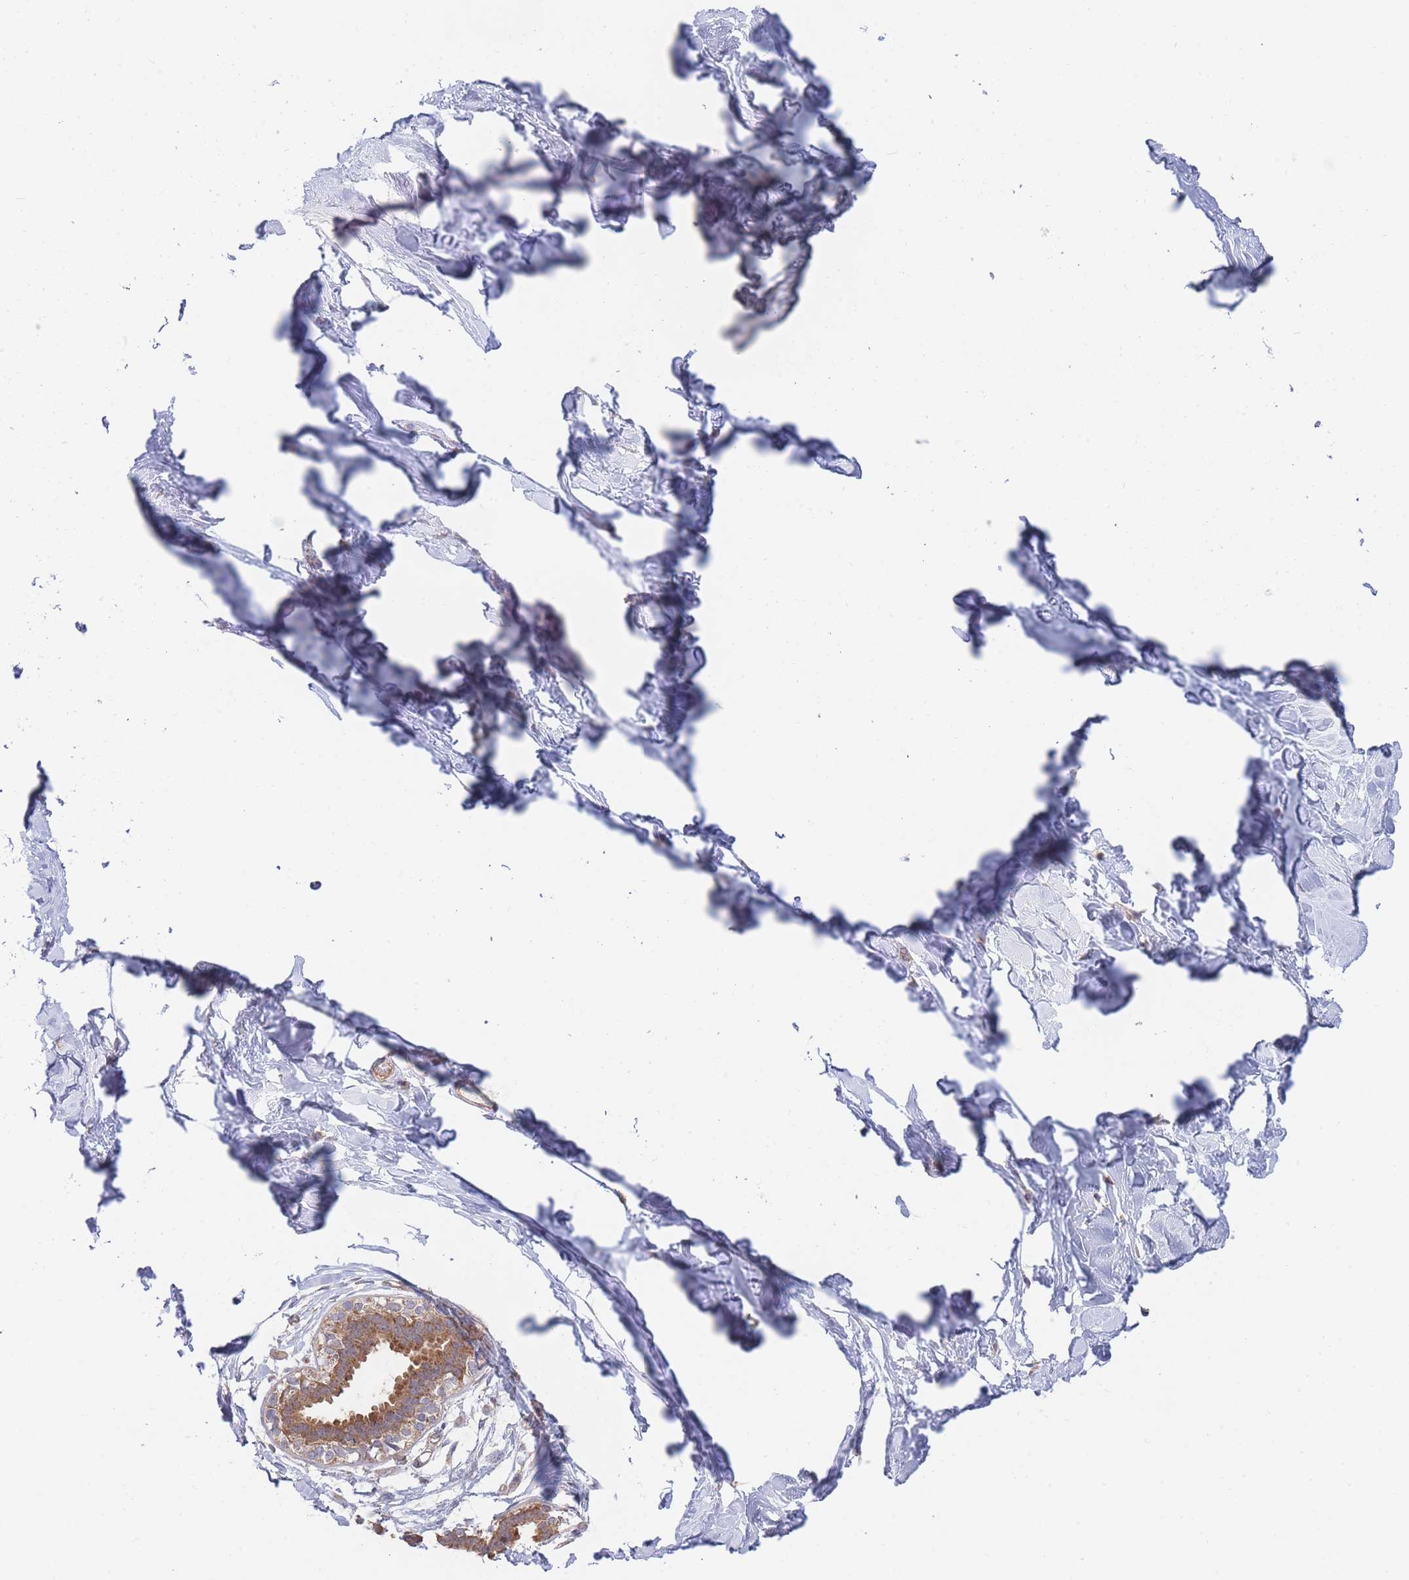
{"staining": {"intensity": "moderate", "quantity": ">75%", "location": "cytoplasmic/membranous"}, "tissue": "breast", "cell_type": "Glandular cells", "image_type": "normal", "snomed": [{"axis": "morphology", "description": "Normal tissue, NOS"}, {"axis": "topography", "description": "Breast"}], "caption": "Protein expression by immunohistochemistry reveals moderate cytoplasmic/membranous positivity in about >75% of glandular cells in normal breast. (DAB = brown stain, brightfield microscopy at high magnification).", "gene": "MRPS18B", "patient": {"sex": "female", "age": 45}}